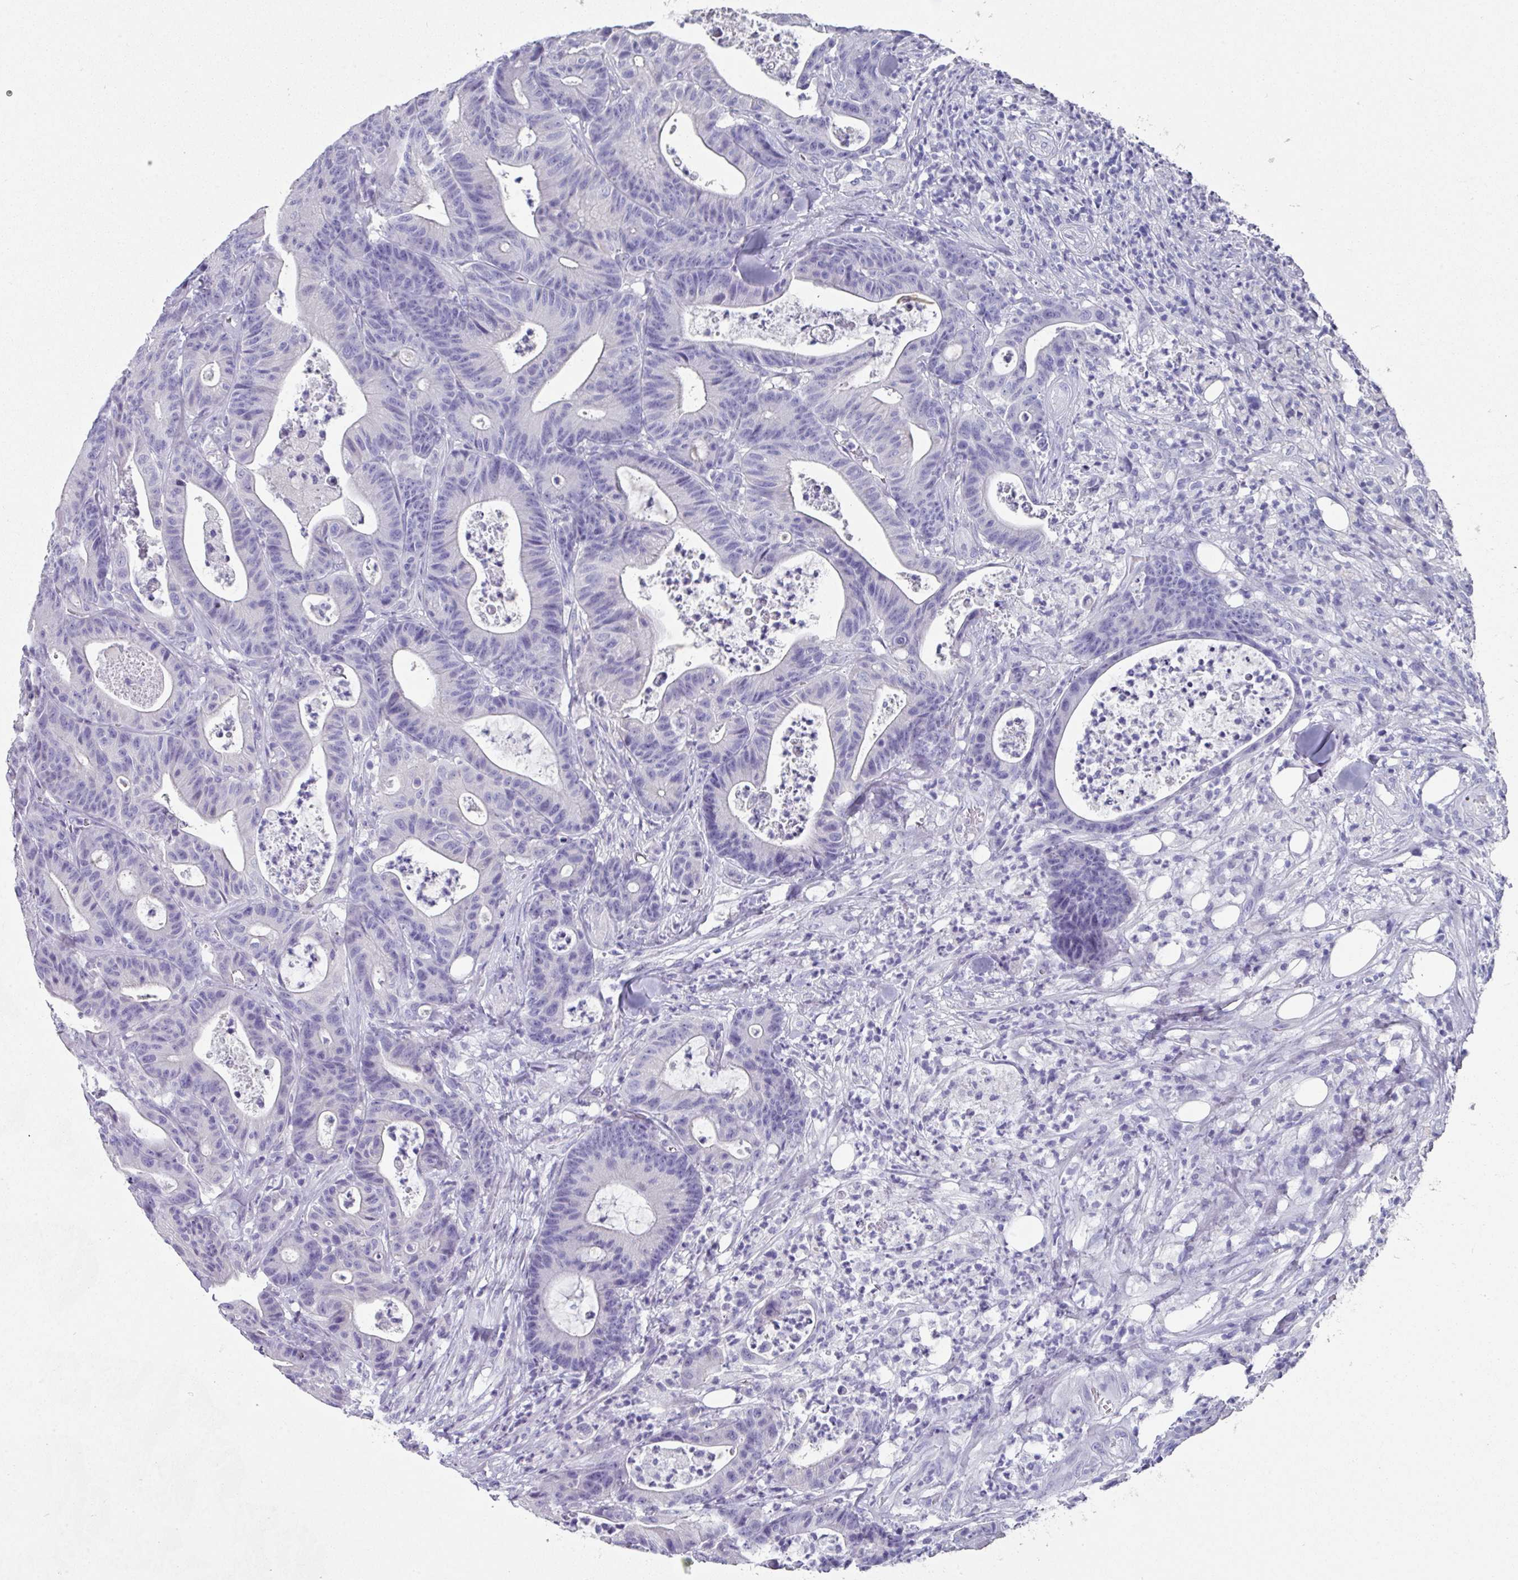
{"staining": {"intensity": "negative", "quantity": "none", "location": "none"}, "tissue": "colorectal cancer", "cell_type": "Tumor cells", "image_type": "cancer", "snomed": [{"axis": "morphology", "description": "Adenocarcinoma, NOS"}, {"axis": "topography", "description": "Colon"}], "caption": "Protein analysis of colorectal cancer demonstrates no significant expression in tumor cells. (Stains: DAB immunohistochemistry (IHC) with hematoxylin counter stain, Microscopy: brightfield microscopy at high magnification).", "gene": "PEX10", "patient": {"sex": "female", "age": 84}}